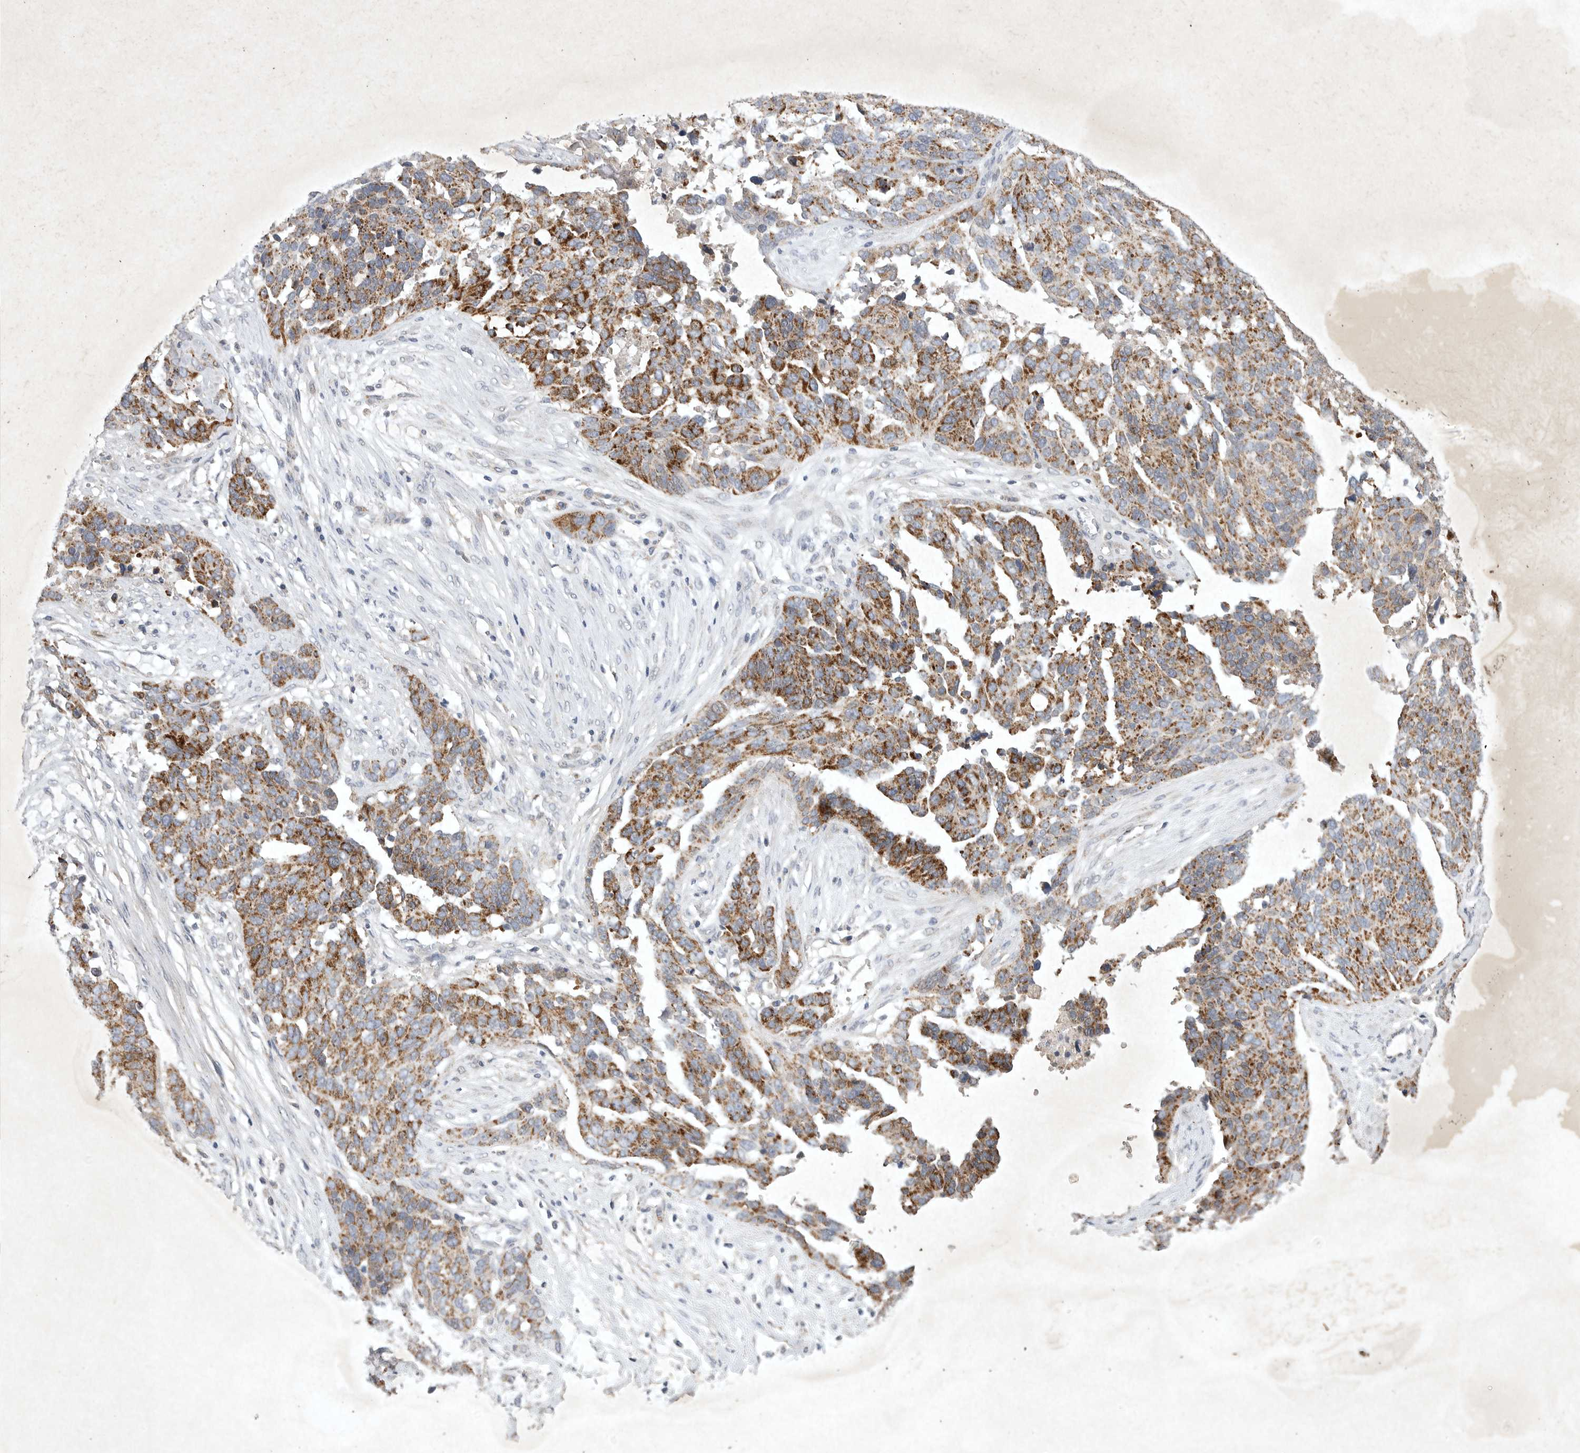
{"staining": {"intensity": "strong", "quantity": ">75%", "location": "cytoplasmic/membranous"}, "tissue": "ovarian cancer", "cell_type": "Tumor cells", "image_type": "cancer", "snomed": [{"axis": "morphology", "description": "Cystadenocarcinoma, serous, NOS"}, {"axis": "topography", "description": "Ovary"}], "caption": "A high-resolution histopathology image shows immunohistochemistry staining of ovarian cancer, which displays strong cytoplasmic/membranous positivity in about >75% of tumor cells. (IHC, brightfield microscopy, high magnification).", "gene": "DDR1", "patient": {"sex": "female", "age": 44}}